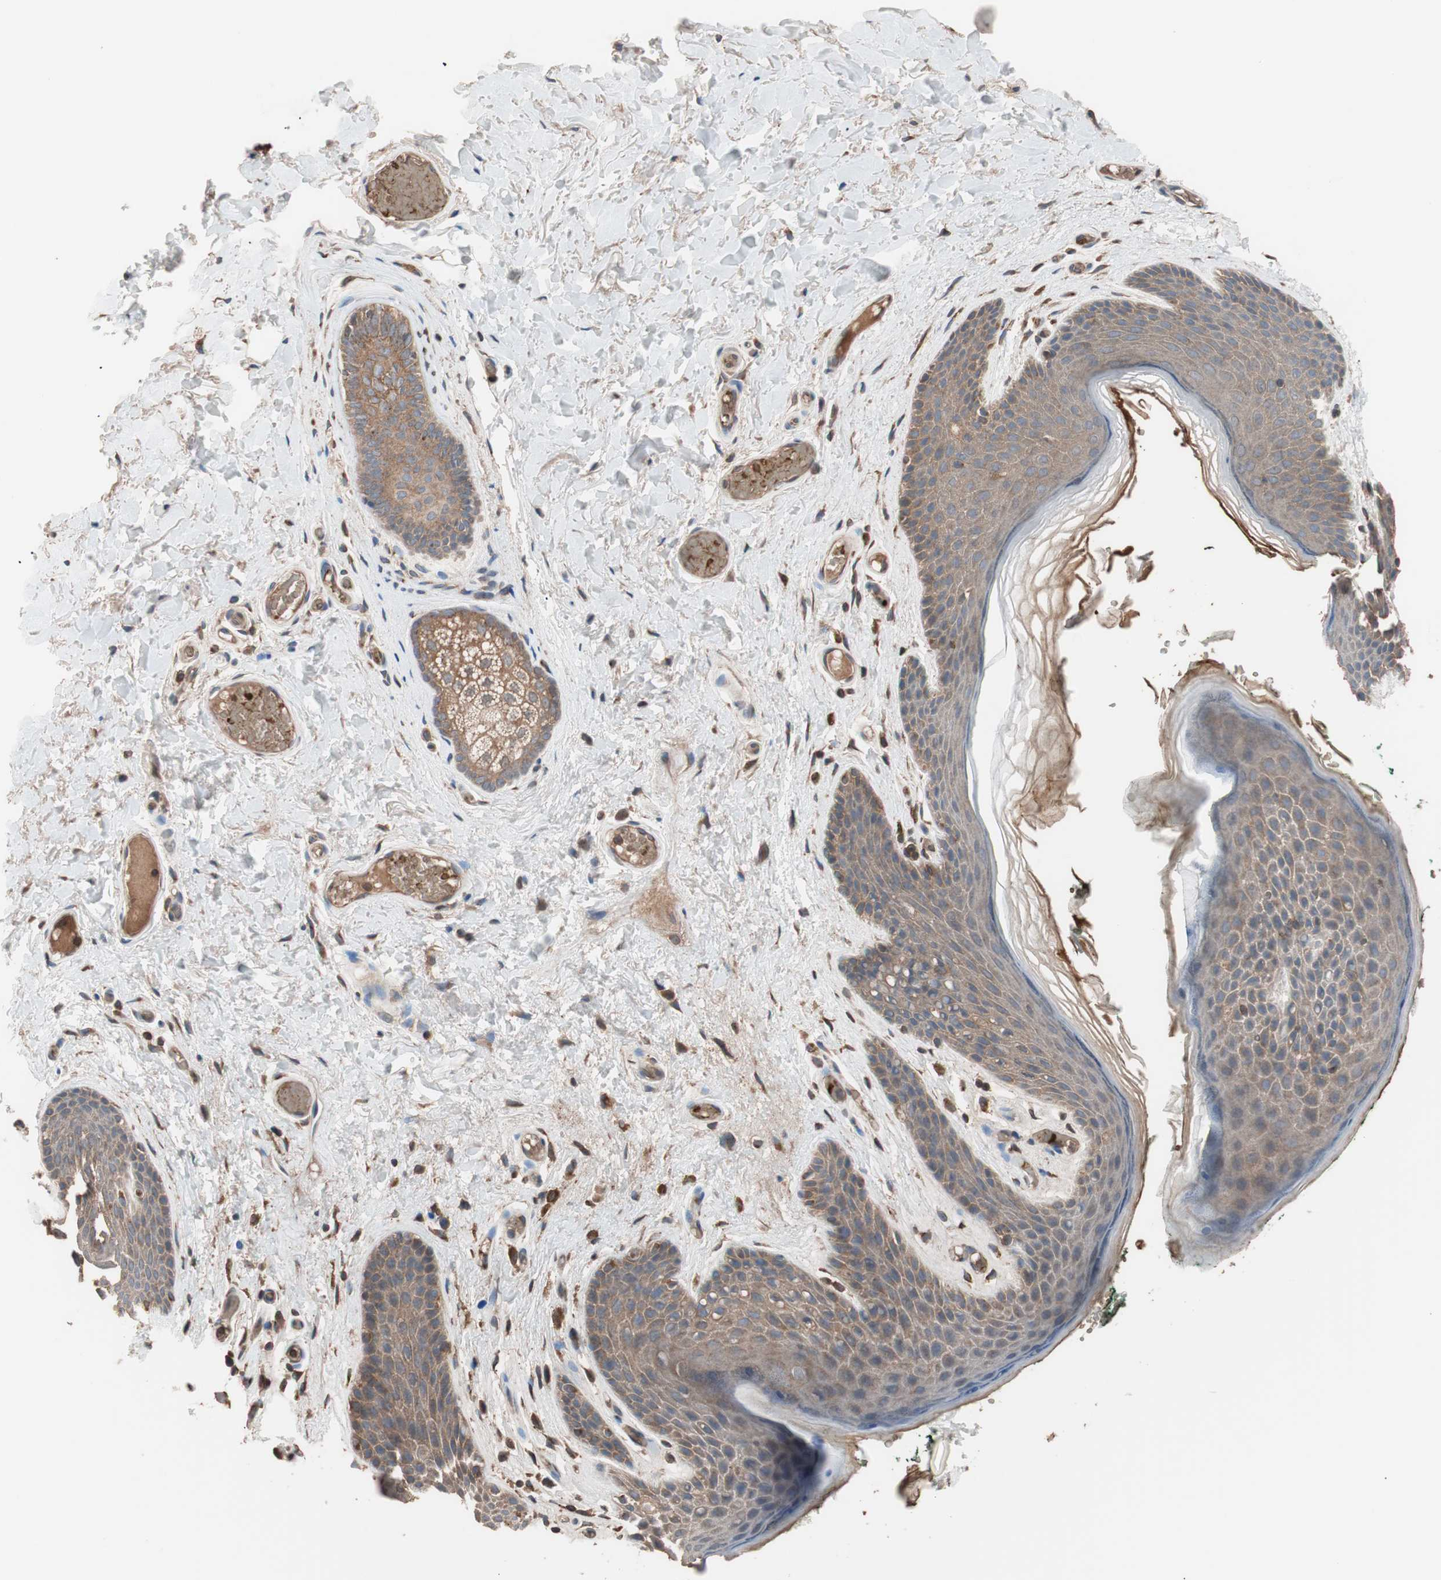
{"staining": {"intensity": "moderate", "quantity": ">75%", "location": "cytoplasmic/membranous"}, "tissue": "skin", "cell_type": "Epidermal cells", "image_type": "normal", "snomed": [{"axis": "morphology", "description": "Normal tissue, NOS"}, {"axis": "topography", "description": "Anal"}], "caption": "Unremarkable skin shows moderate cytoplasmic/membranous staining in approximately >75% of epidermal cells (DAB (3,3'-diaminobenzidine) IHC, brown staining for protein, blue staining for nuclei)..", "gene": "GLYCTK", "patient": {"sex": "male", "age": 74}}